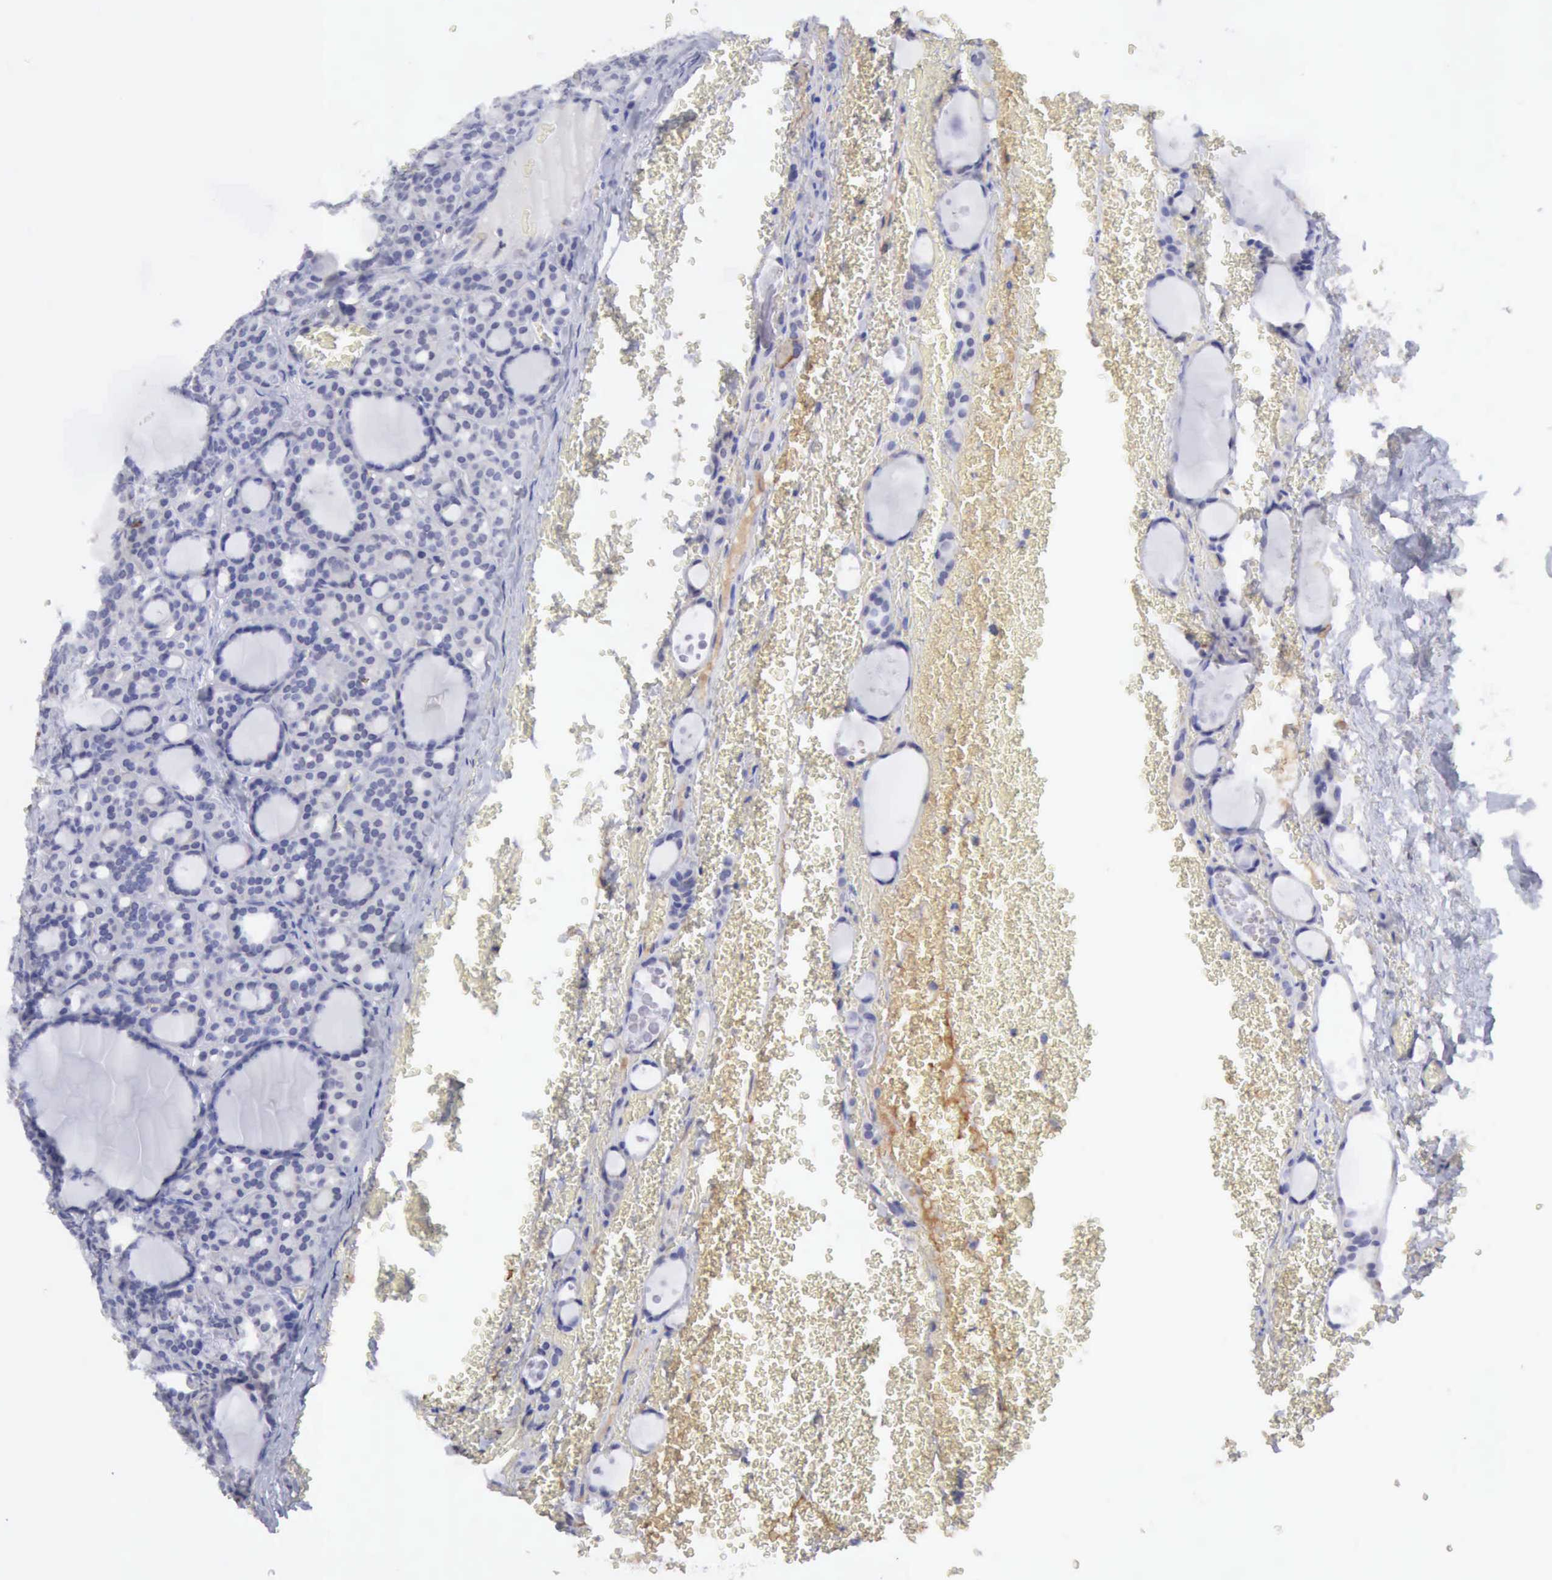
{"staining": {"intensity": "negative", "quantity": "none", "location": "none"}, "tissue": "thyroid cancer", "cell_type": "Tumor cells", "image_type": "cancer", "snomed": [{"axis": "morphology", "description": "Follicular adenoma carcinoma, NOS"}, {"axis": "topography", "description": "Thyroid gland"}], "caption": "IHC of thyroid cancer (follicular adenoma carcinoma) demonstrates no positivity in tumor cells.", "gene": "TFRC", "patient": {"sex": "female", "age": 71}}